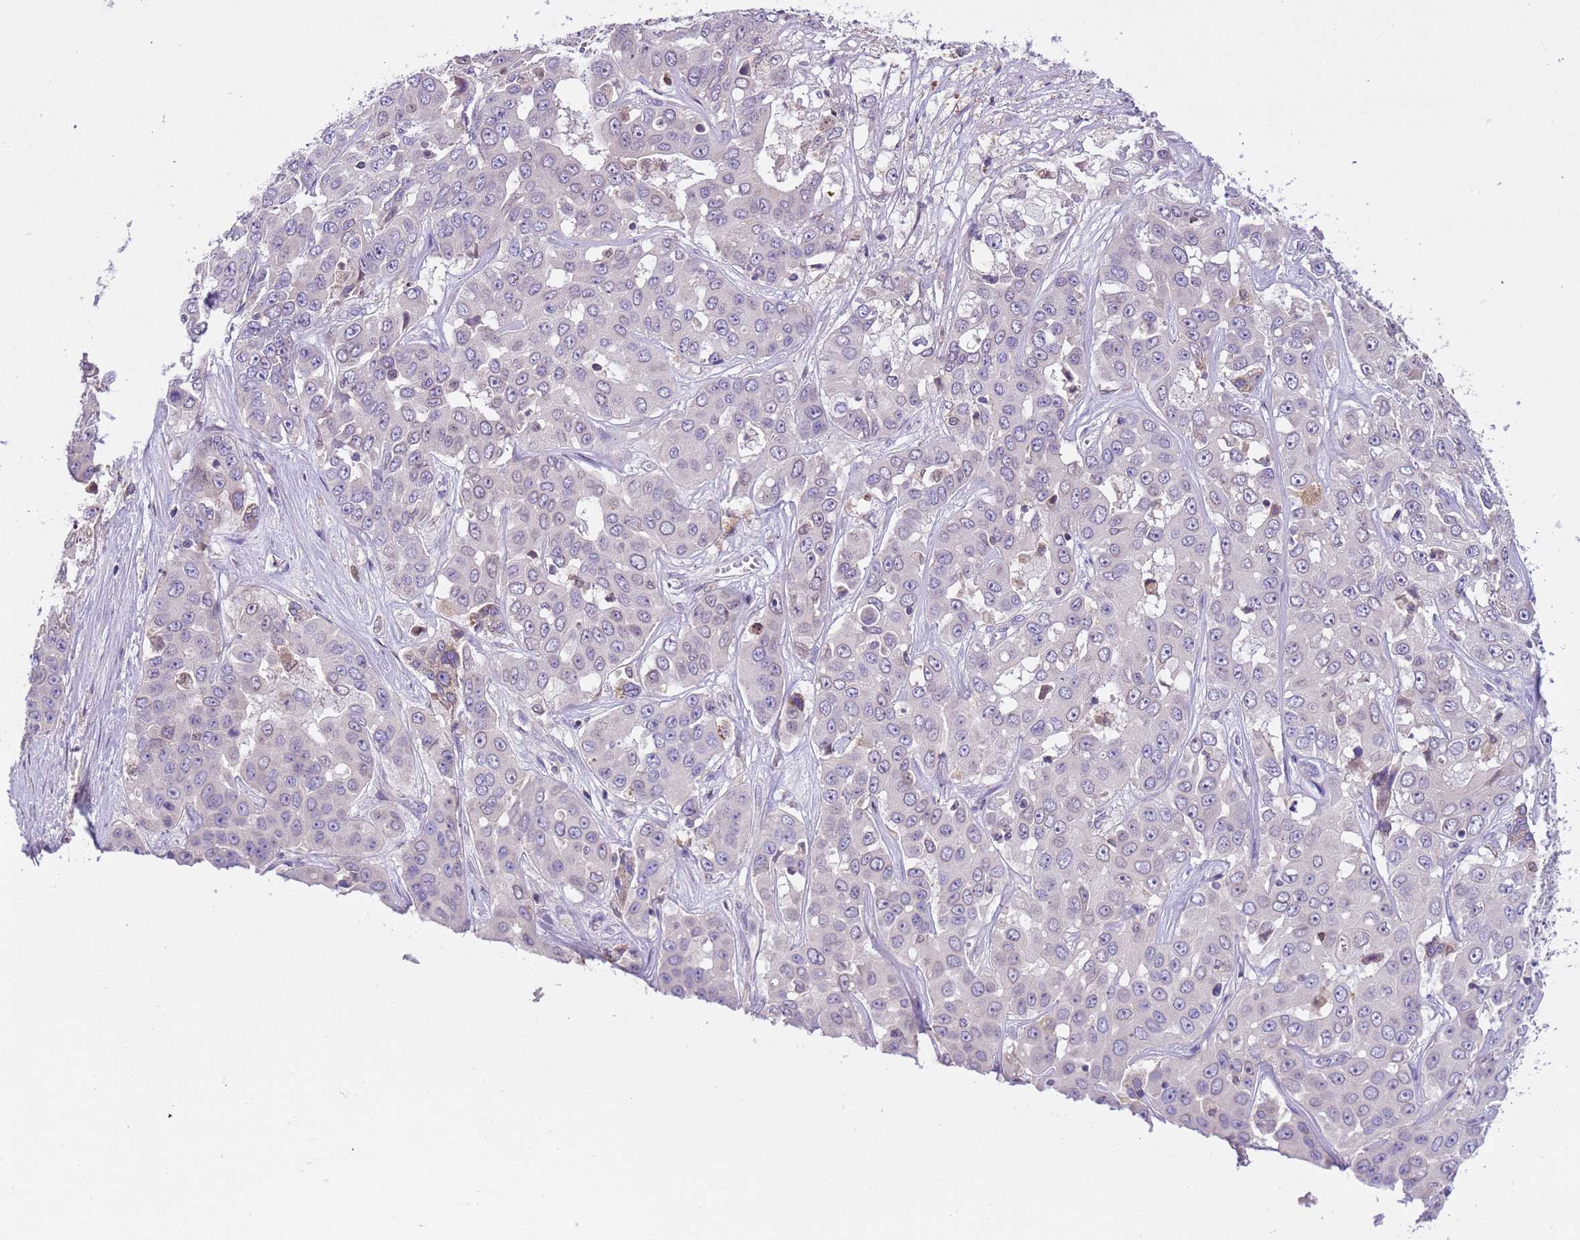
{"staining": {"intensity": "negative", "quantity": "none", "location": "none"}, "tissue": "liver cancer", "cell_type": "Tumor cells", "image_type": "cancer", "snomed": [{"axis": "morphology", "description": "Cholangiocarcinoma"}, {"axis": "topography", "description": "Liver"}], "caption": "High magnification brightfield microscopy of liver cancer stained with DAB (brown) and counterstained with hematoxylin (blue): tumor cells show no significant staining.", "gene": "PLCXD3", "patient": {"sex": "female", "age": 52}}